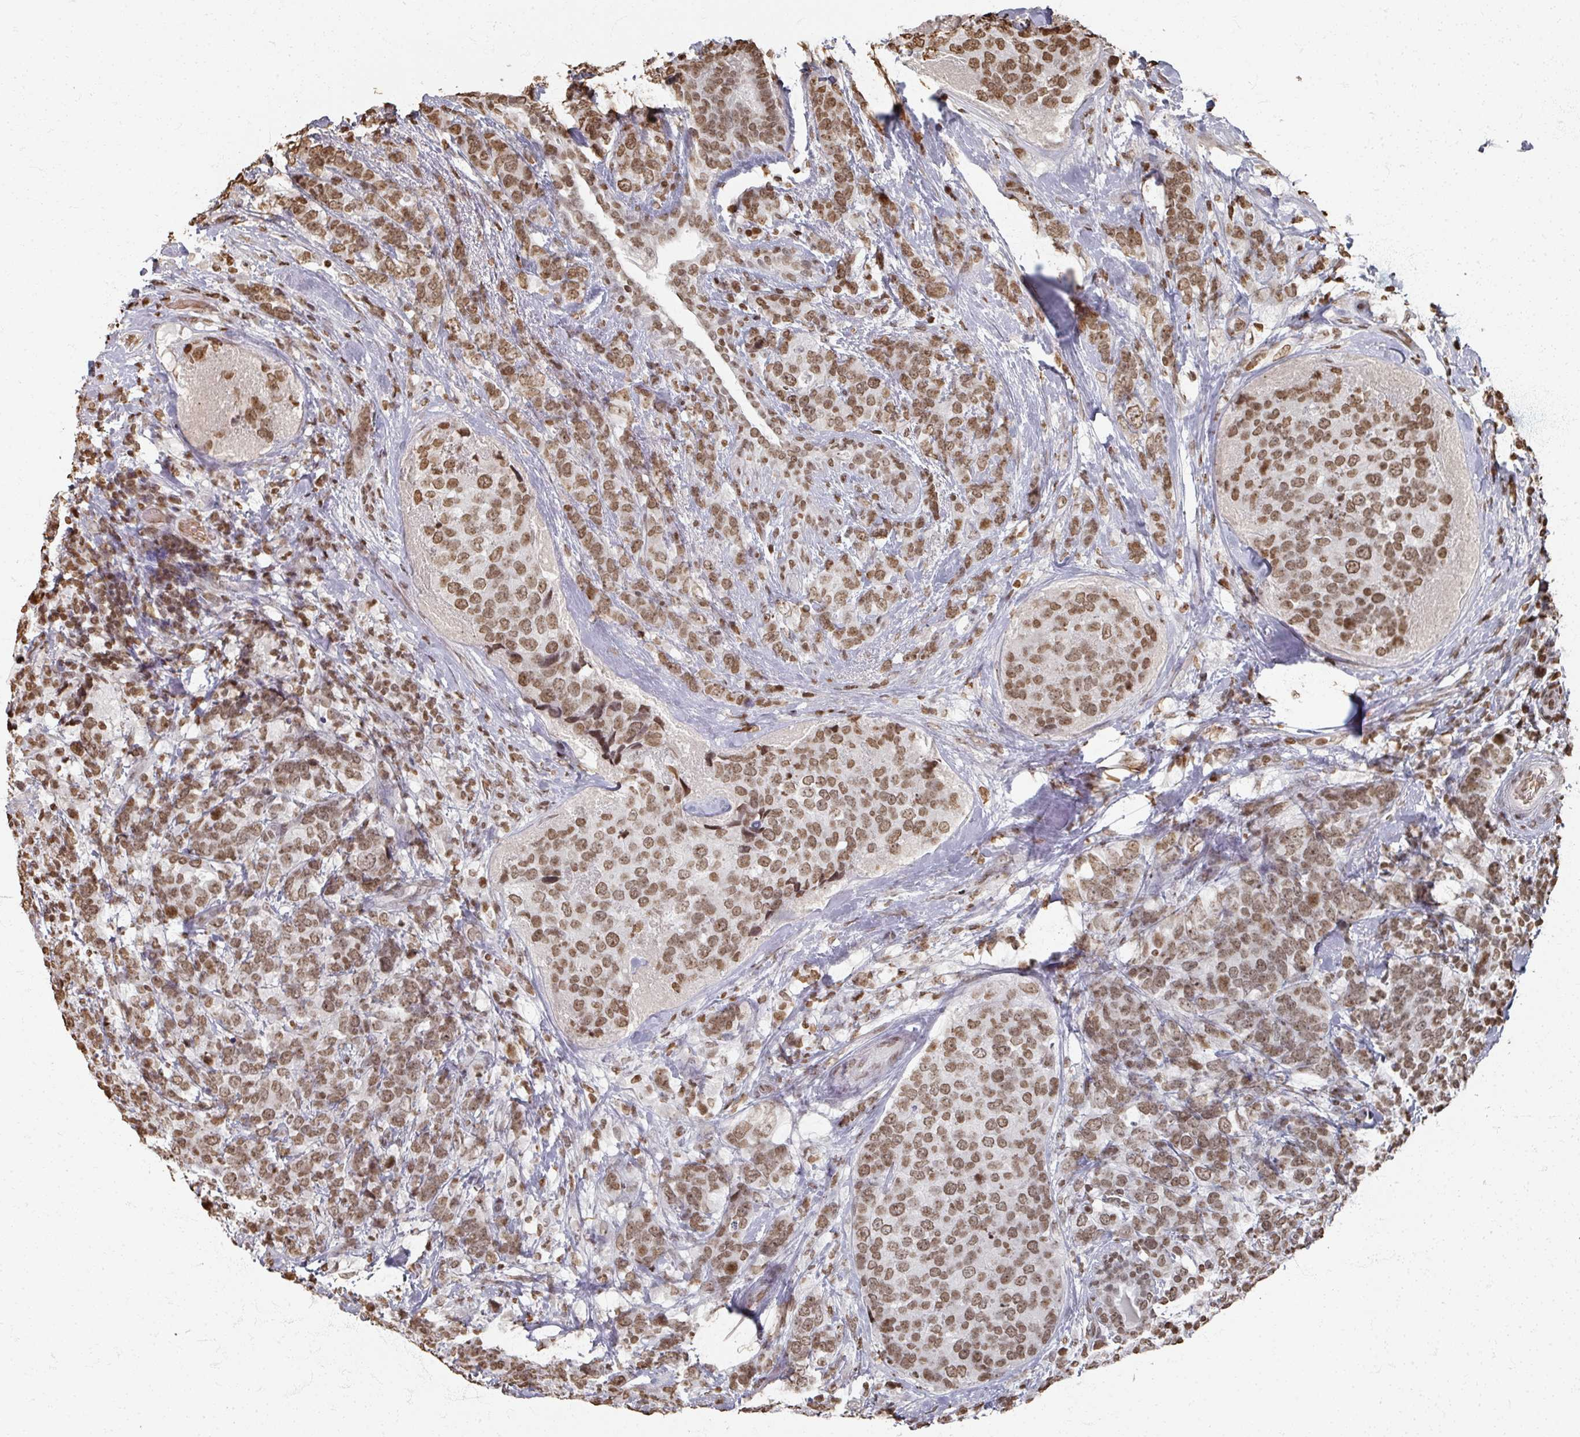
{"staining": {"intensity": "moderate", "quantity": ">75%", "location": "nuclear"}, "tissue": "breast cancer", "cell_type": "Tumor cells", "image_type": "cancer", "snomed": [{"axis": "morphology", "description": "Lobular carcinoma"}, {"axis": "topography", "description": "Breast"}], "caption": "Breast cancer (lobular carcinoma) tissue displays moderate nuclear positivity in approximately >75% of tumor cells, visualized by immunohistochemistry.", "gene": "DCUN1D5", "patient": {"sex": "female", "age": 59}}